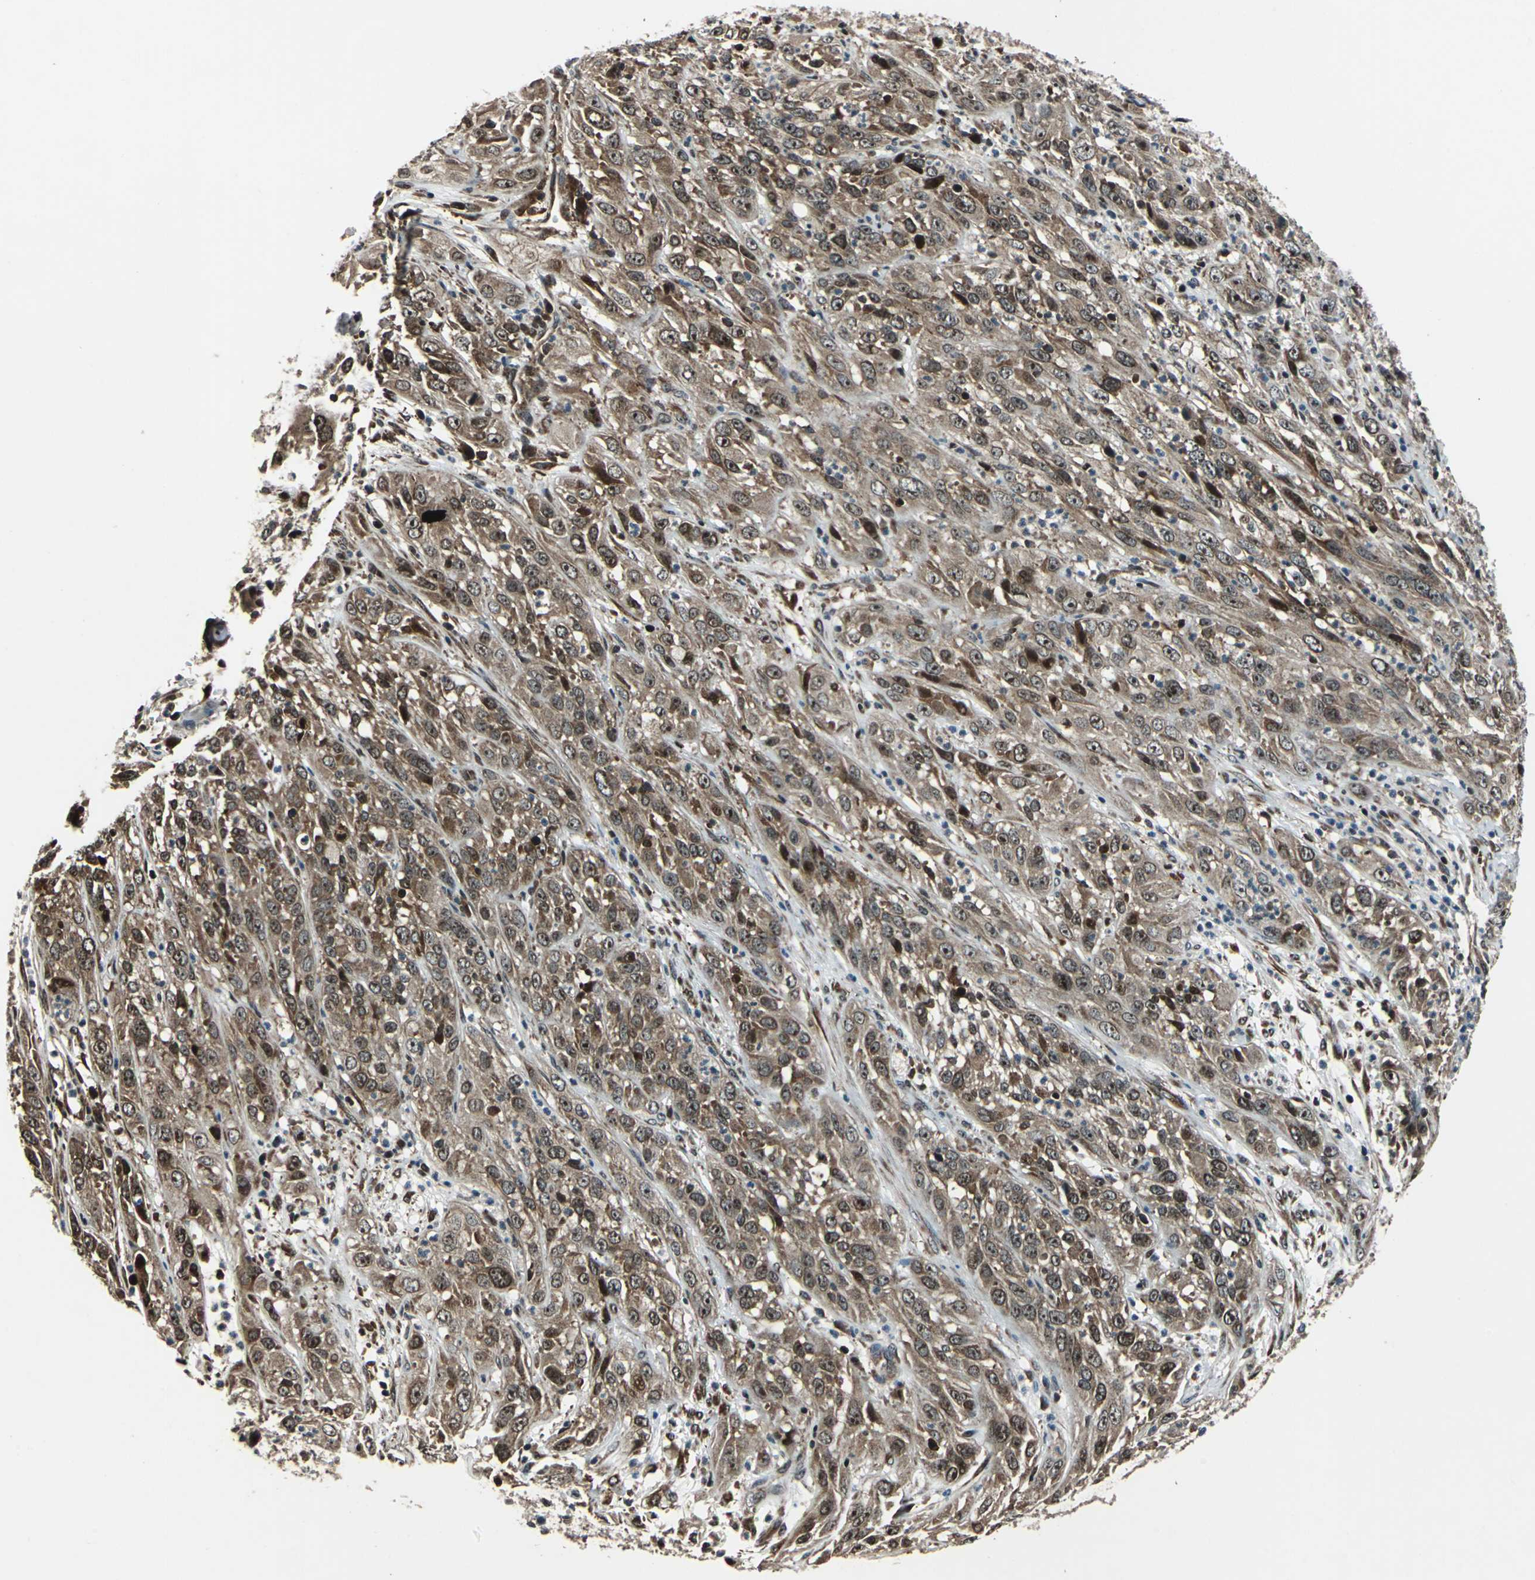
{"staining": {"intensity": "moderate", "quantity": ">75%", "location": "cytoplasmic/membranous,nuclear"}, "tissue": "cervical cancer", "cell_type": "Tumor cells", "image_type": "cancer", "snomed": [{"axis": "morphology", "description": "Squamous cell carcinoma, NOS"}, {"axis": "topography", "description": "Cervix"}], "caption": "Protein analysis of cervical cancer (squamous cell carcinoma) tissue demonstrates moderate cytoplasmic/membranous and nuclear staining in about >75% of tumor cells.", "gene": "AATF", "patient": {"sex": "female", "age": 32}}